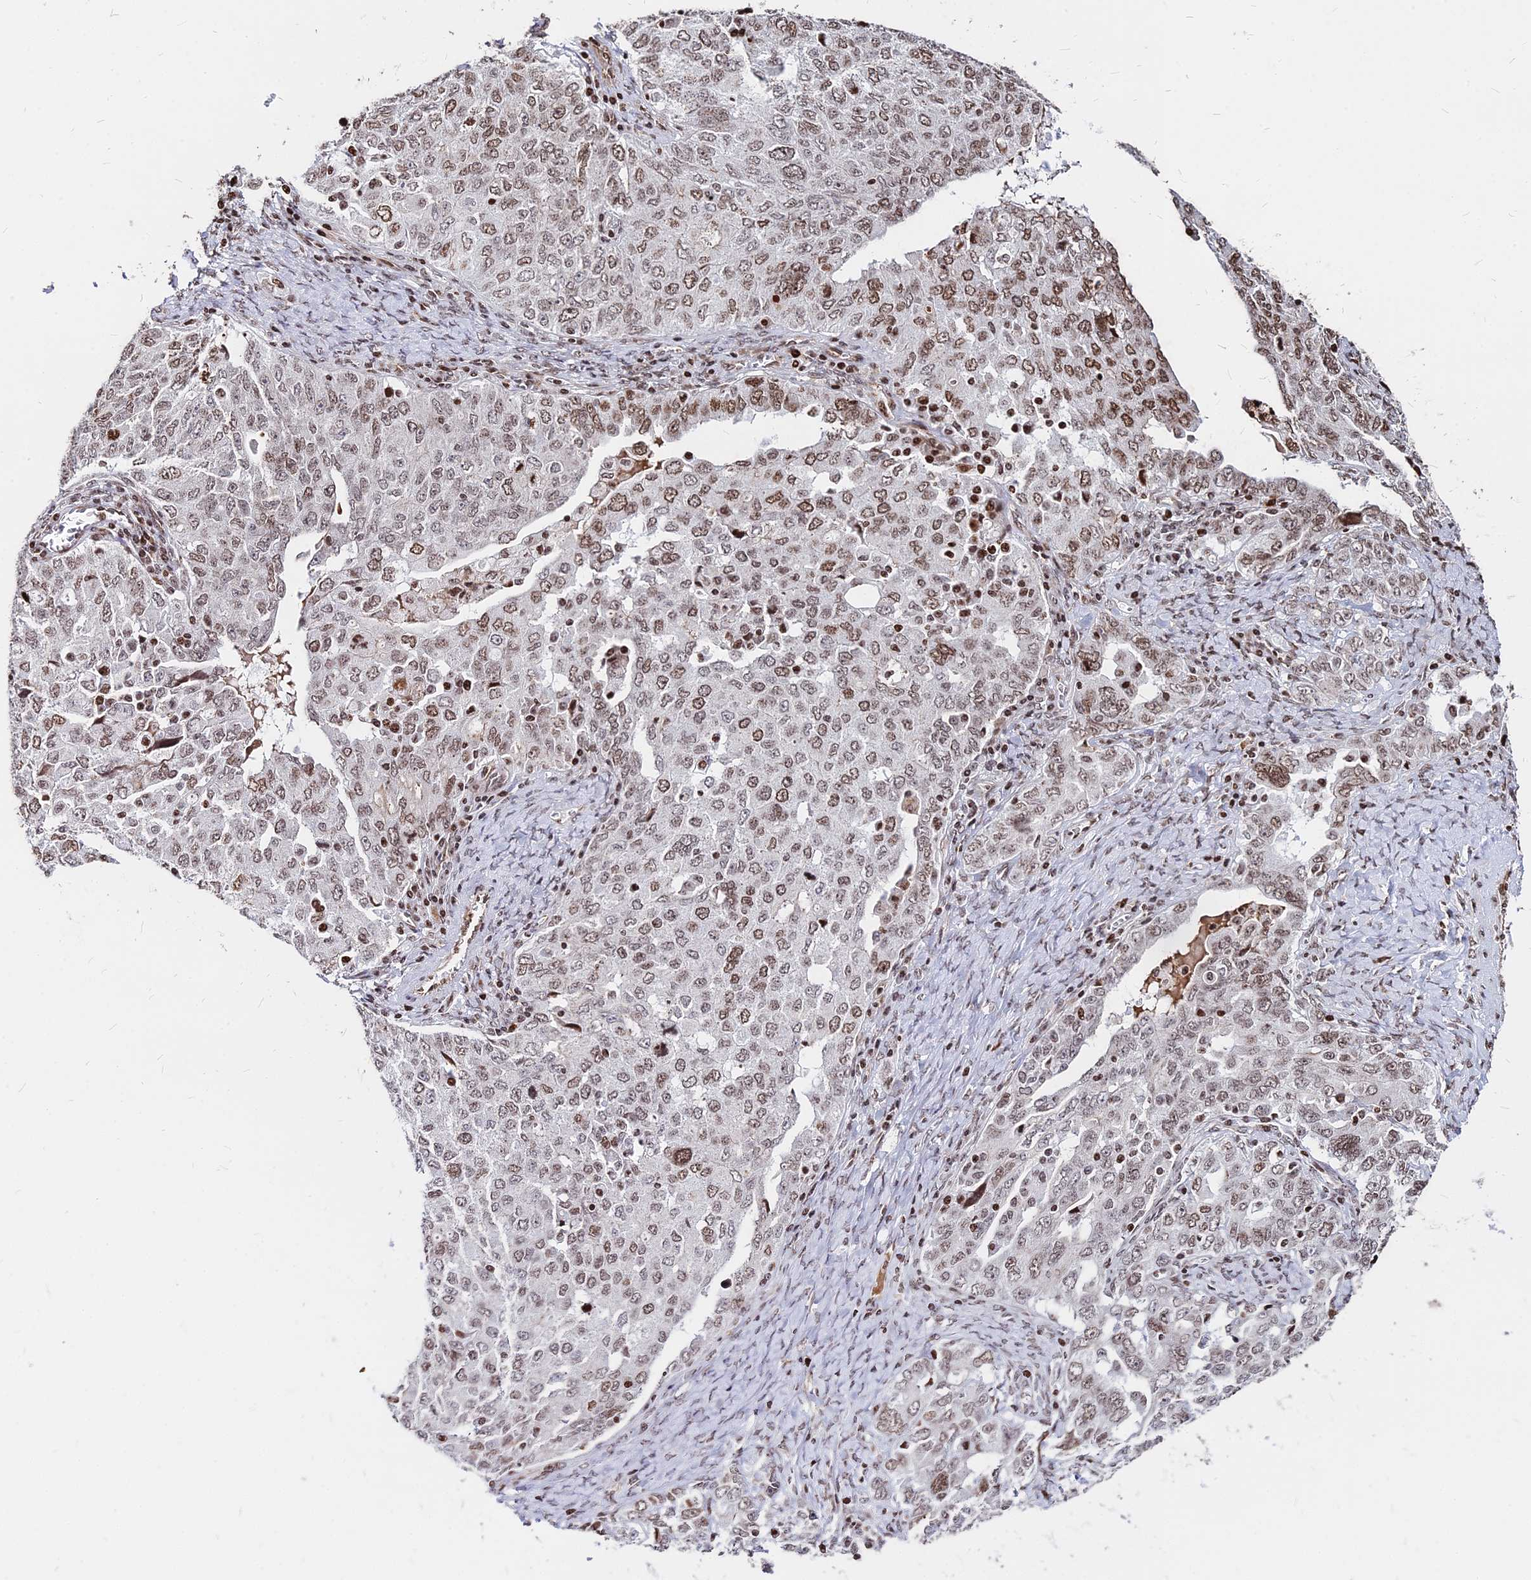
{"staining": {"intensity": "moderate", "quantity": ">75%", "location": "nuclear"}, "tissue": "ovarian cancer", "cell_type": "Tumor cells", "image_type": "cancer", "snomed": [{"axis": "morphology", "description": "Carcinoma, endometroid"}, {"axis": "topography", "description": "Ovary"}], "caption": "A brown stain highlights moderate nuclear staining of a protein in ovarian endometroid carcinoma tumor cells. Nuclei are stained in blue.", "gene": "NYAP2", "patient": {"sex": "female", "age": 62}}